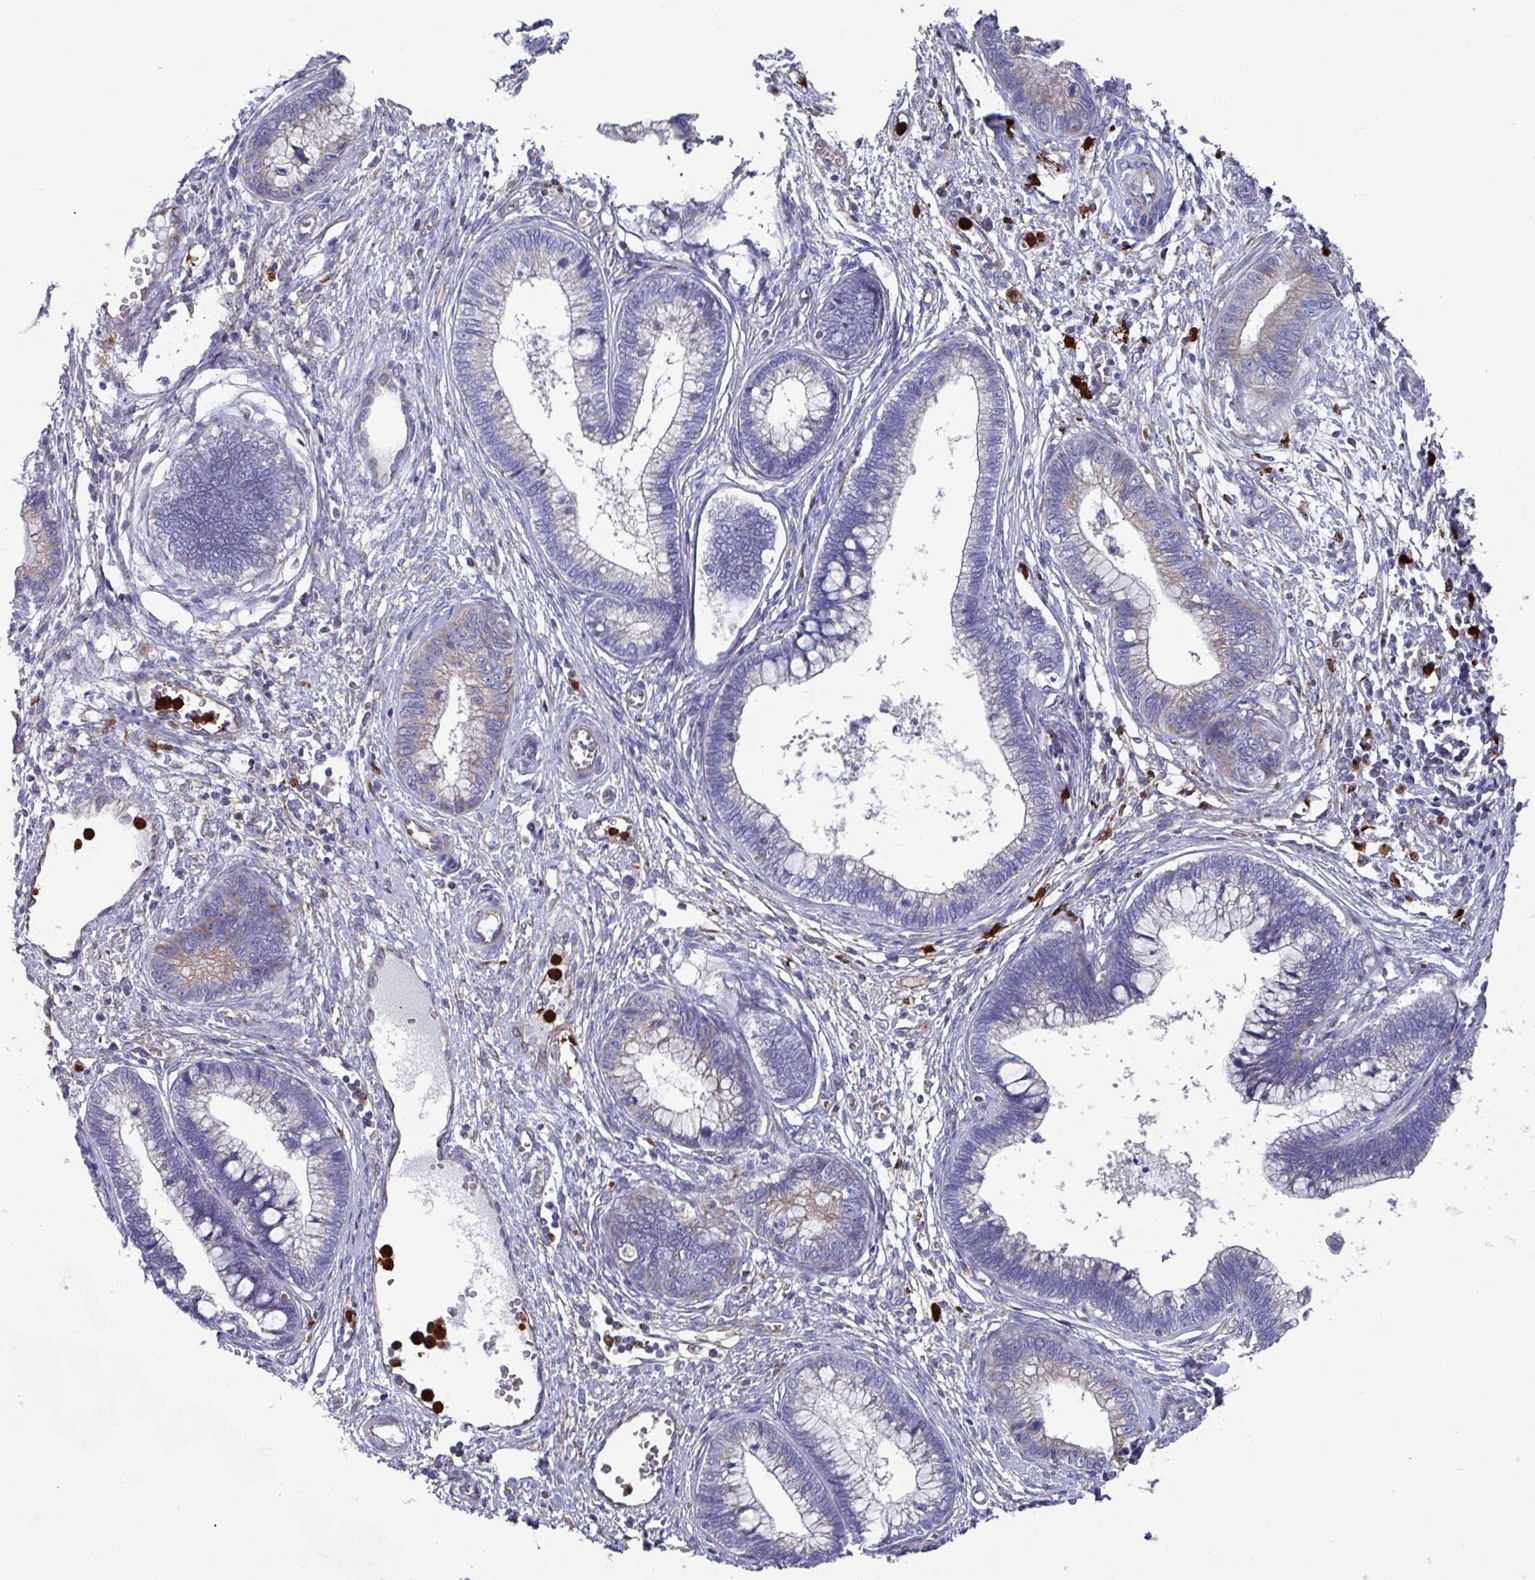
{"staining": {"intensity": "weak", "quantity": "25%-75%", "location": "cytoplasmic/membranous"}, "tissue": "cervical cancer", "cell_type": "Tumor cells", "image_type": "cancer", "snomed": [{"axis": "morphology", "description": "Adenocarcinoma, NOS"}, {"axis": "topography", "description": "Cervix"}], "caption": "Protein positivity by IHC exhibits weak cytoplasmic/membranous staining in approximately 25%-75% of tumor cells in cervical cancer. The protein is stained brown, and the nuclei are stained in blue (DAB IHC with brightfield microscopy, high magnification).", "gene": "UQCC2", "patient": {"sex": "female", "age": 44}}